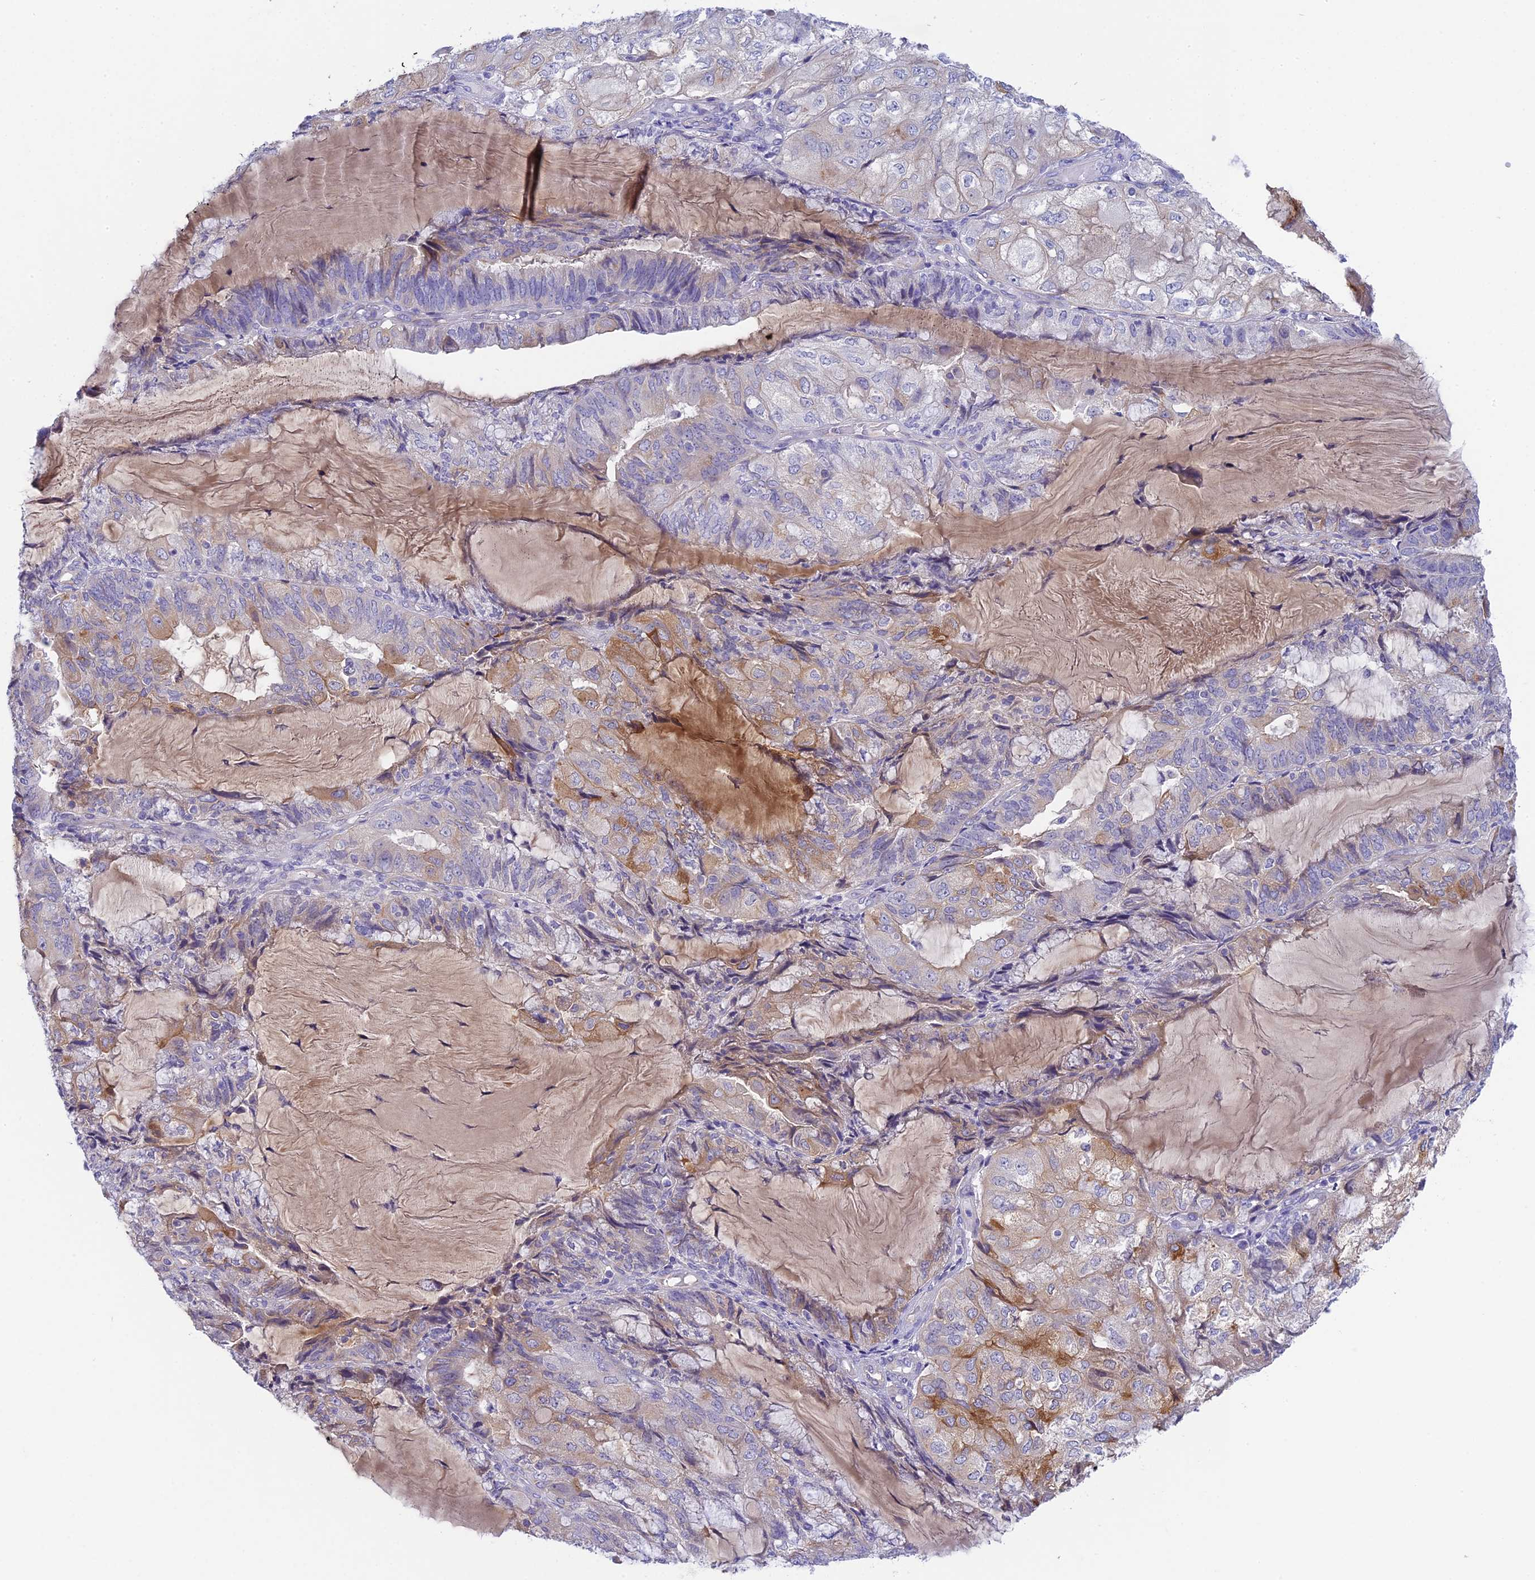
{"staining": {"intensity": "negative", "quantity": "none", "location": "none"}, "tissue": "endometrial cancer", "cell_type": "Tumor cells", "image_type": "cancer", "snomed": [{"axis": "morphology", "description": "Adenocarcinoma, NOS"}, {"axis": "topography", "description": "Endometrium"}], "caption": "An image of human endometrial cancer is negative for staining in tumor cells.", "gene": "TACSTD2", "patient": {"sex": "female", "age": 81}}